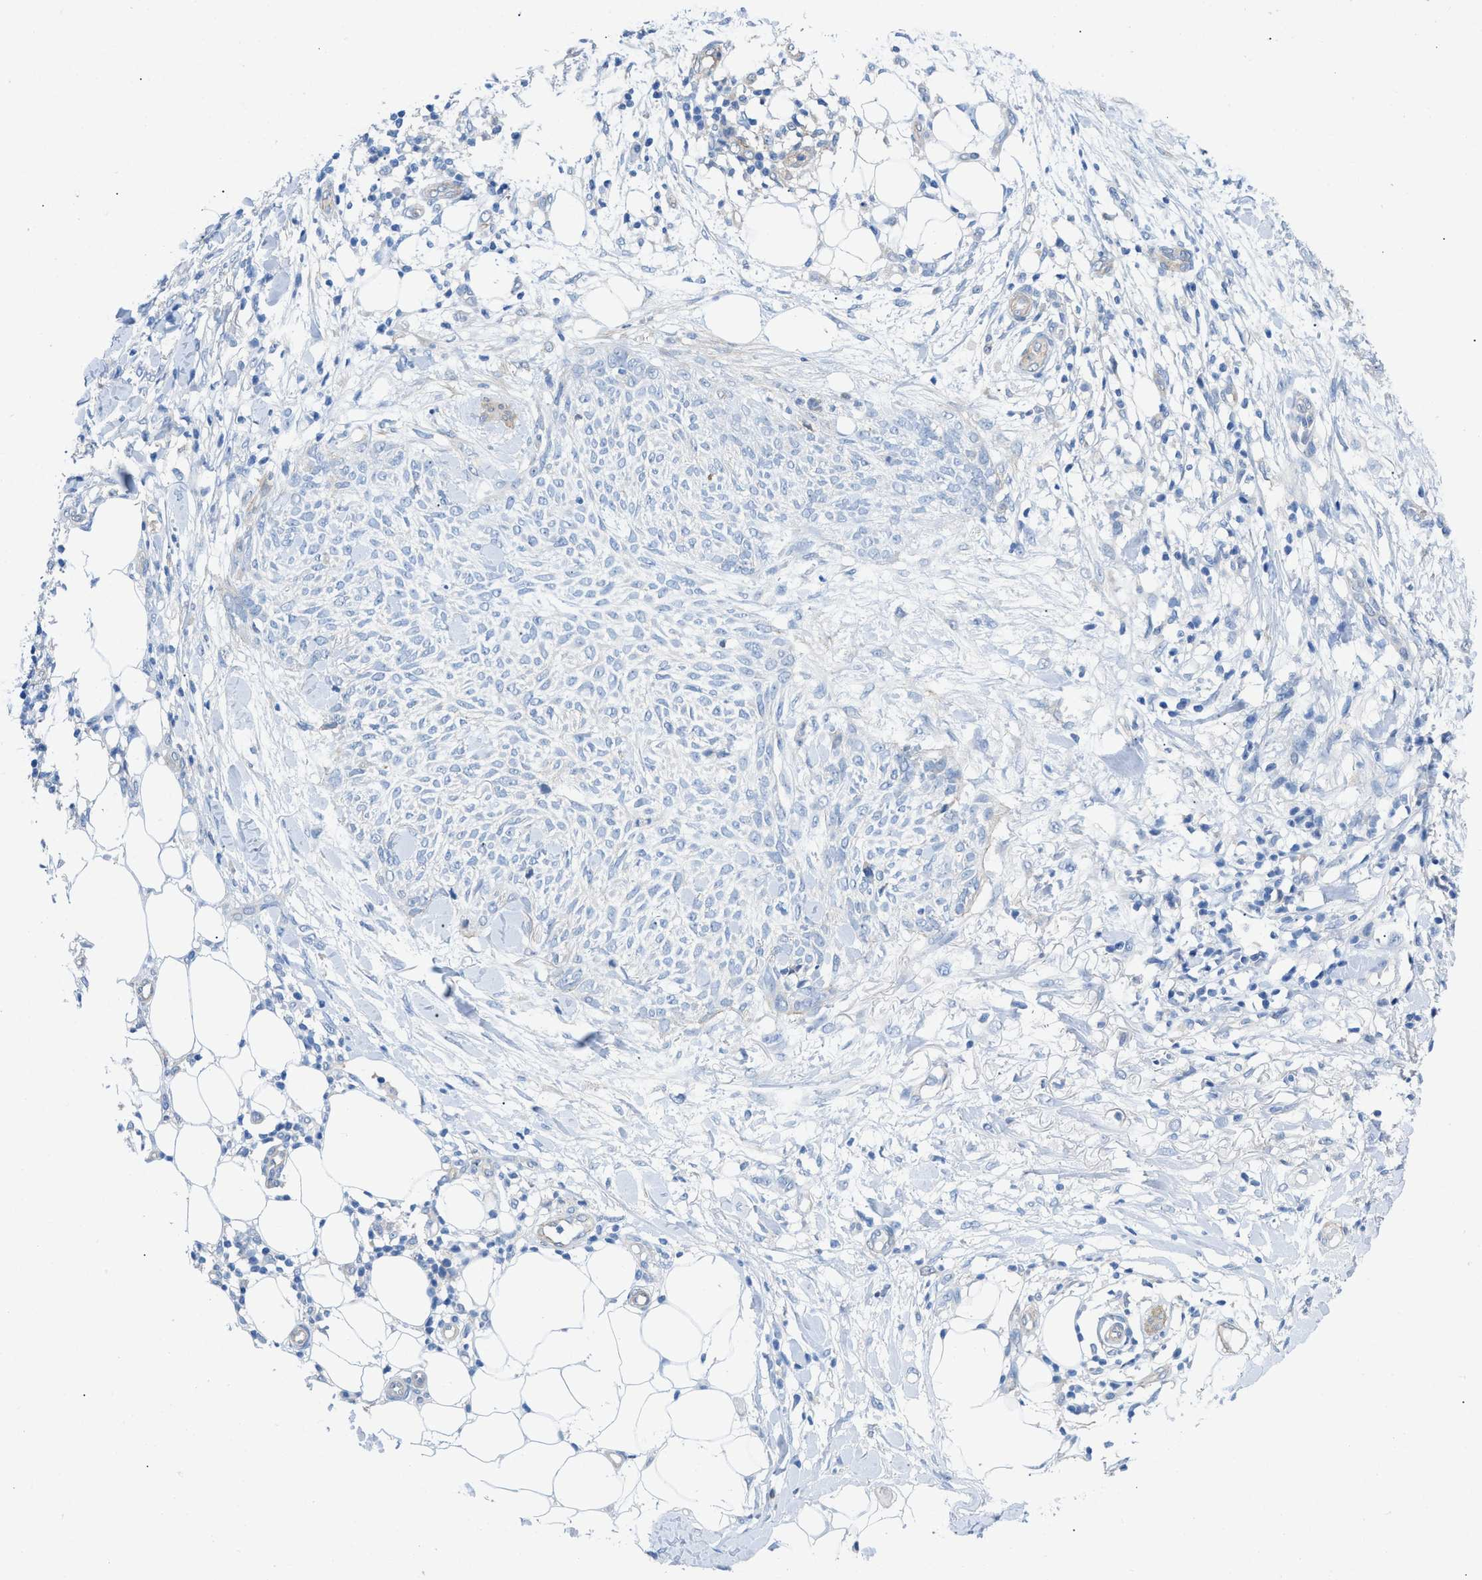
{"staining": {"intensity": "negative", "quantity": "none", "location": "none"}, "tissue": "skin cancer", "cell_type": "Tumor cells", "image_type": "cancer", "snomed": [{"axis": "morphology", "description": "Basal cell carcinoma"}, {"axis": "topography", "description": "Skin"}], "caption": "The image shows no significant staining in tumor cells of skin cancer (basal cell carcinoma).", "gene": "PDLIM5", "patient": {"sex": "female", "age": 84}}